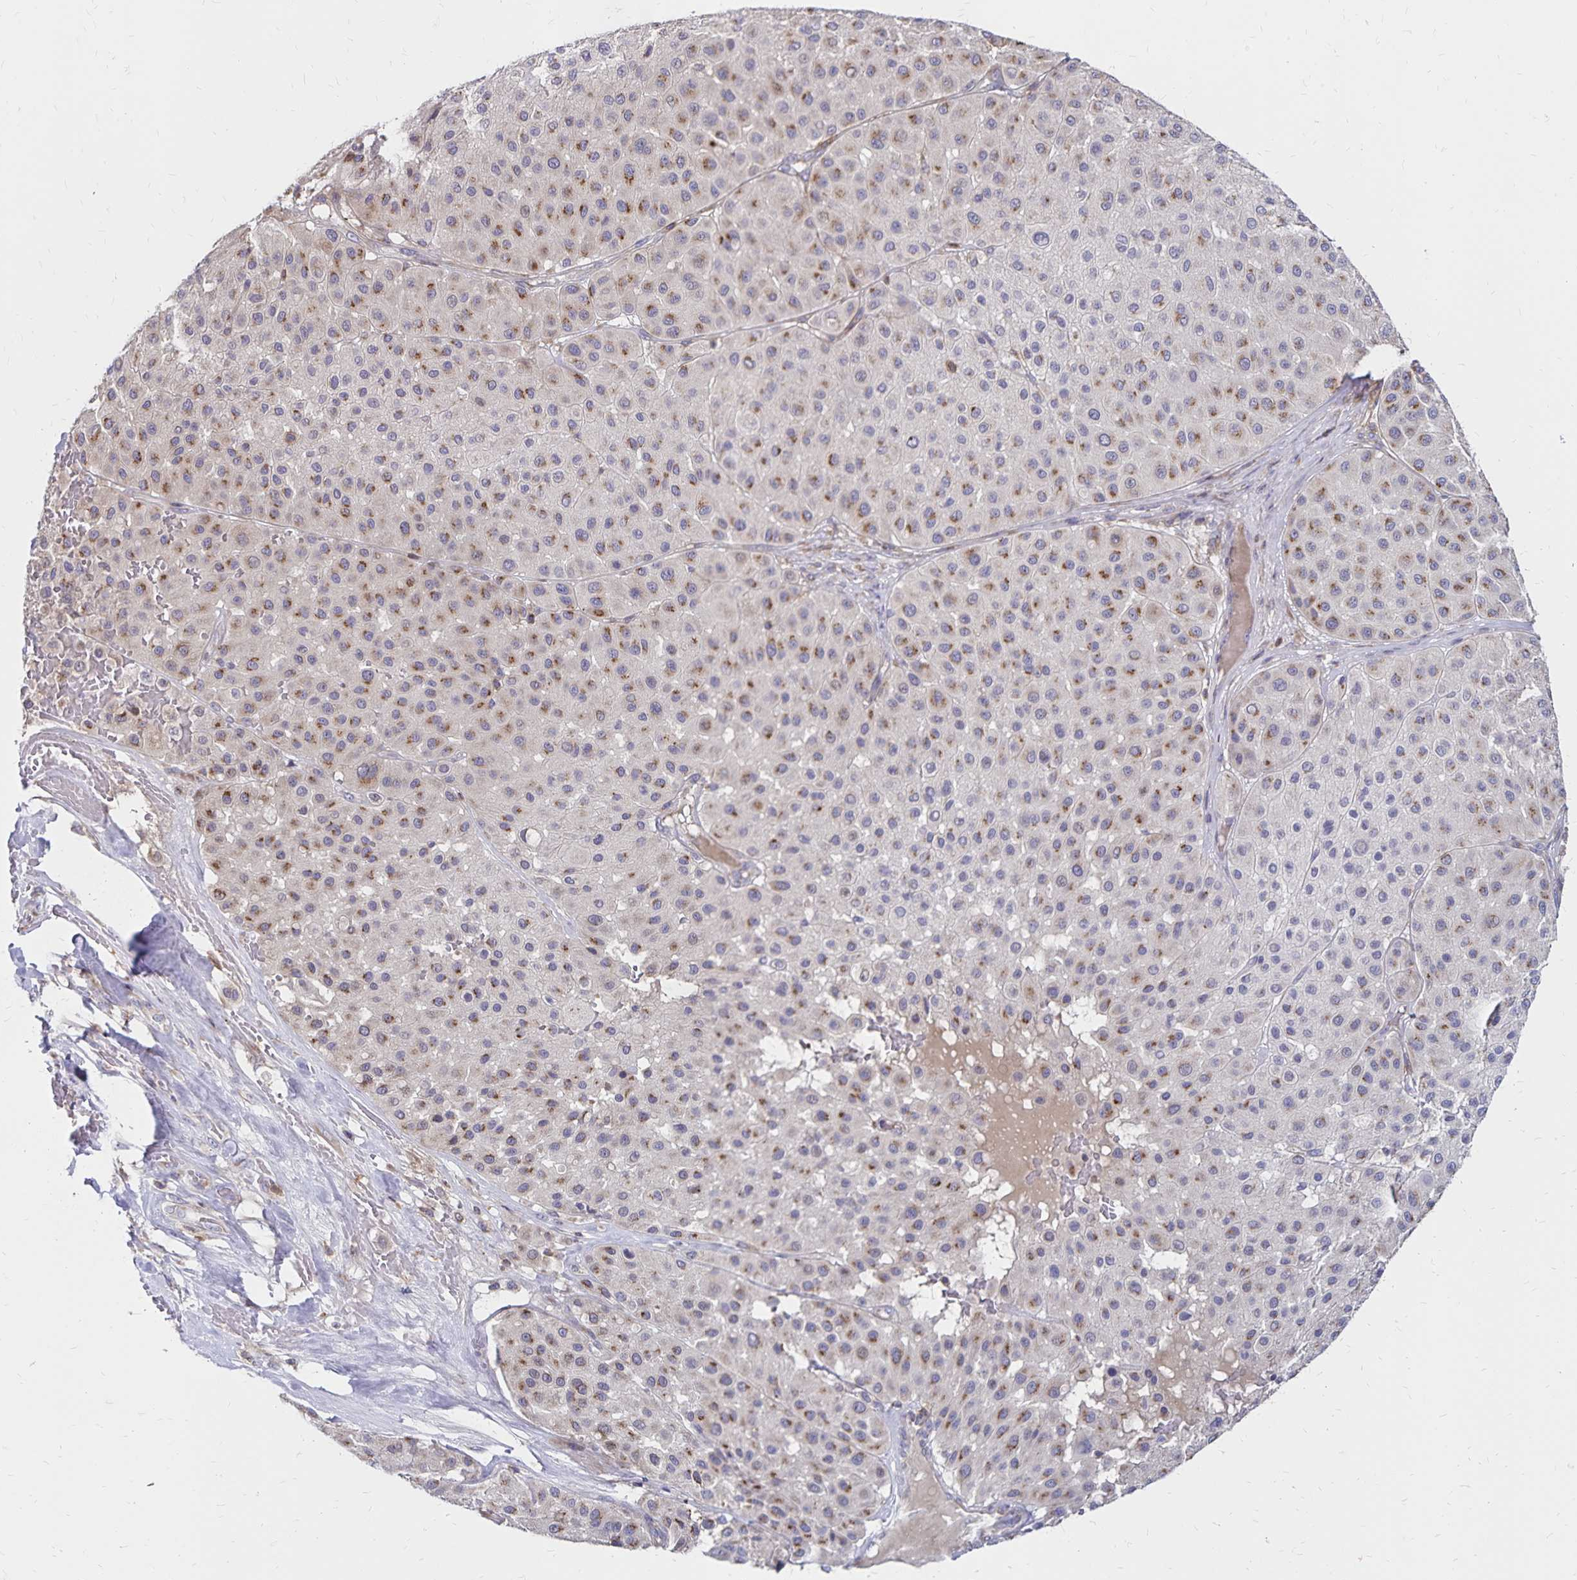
{"staining": {"intensity": "moderate", "quantity": "25%-75%", "location": "cytoplasmic/membranous"}, "tissue": "melanoma", "cell_type": "Tumor cells", "image_type": "cancer", "snomed": [{"axis": "morphology", "description": "Malignant melanoma, Metastatic site"}, {"axis": "topography", "description": "Smooth muscle"}], "caption": "Malignant melanoma (metastatic site) stained with a brown dye exhibits moderate cytoplasmic/membranous positive staining in about 25%-75% of tumor cells.", "gene": "NAGPA", "patient": {"sex": "male", "age": 41}}